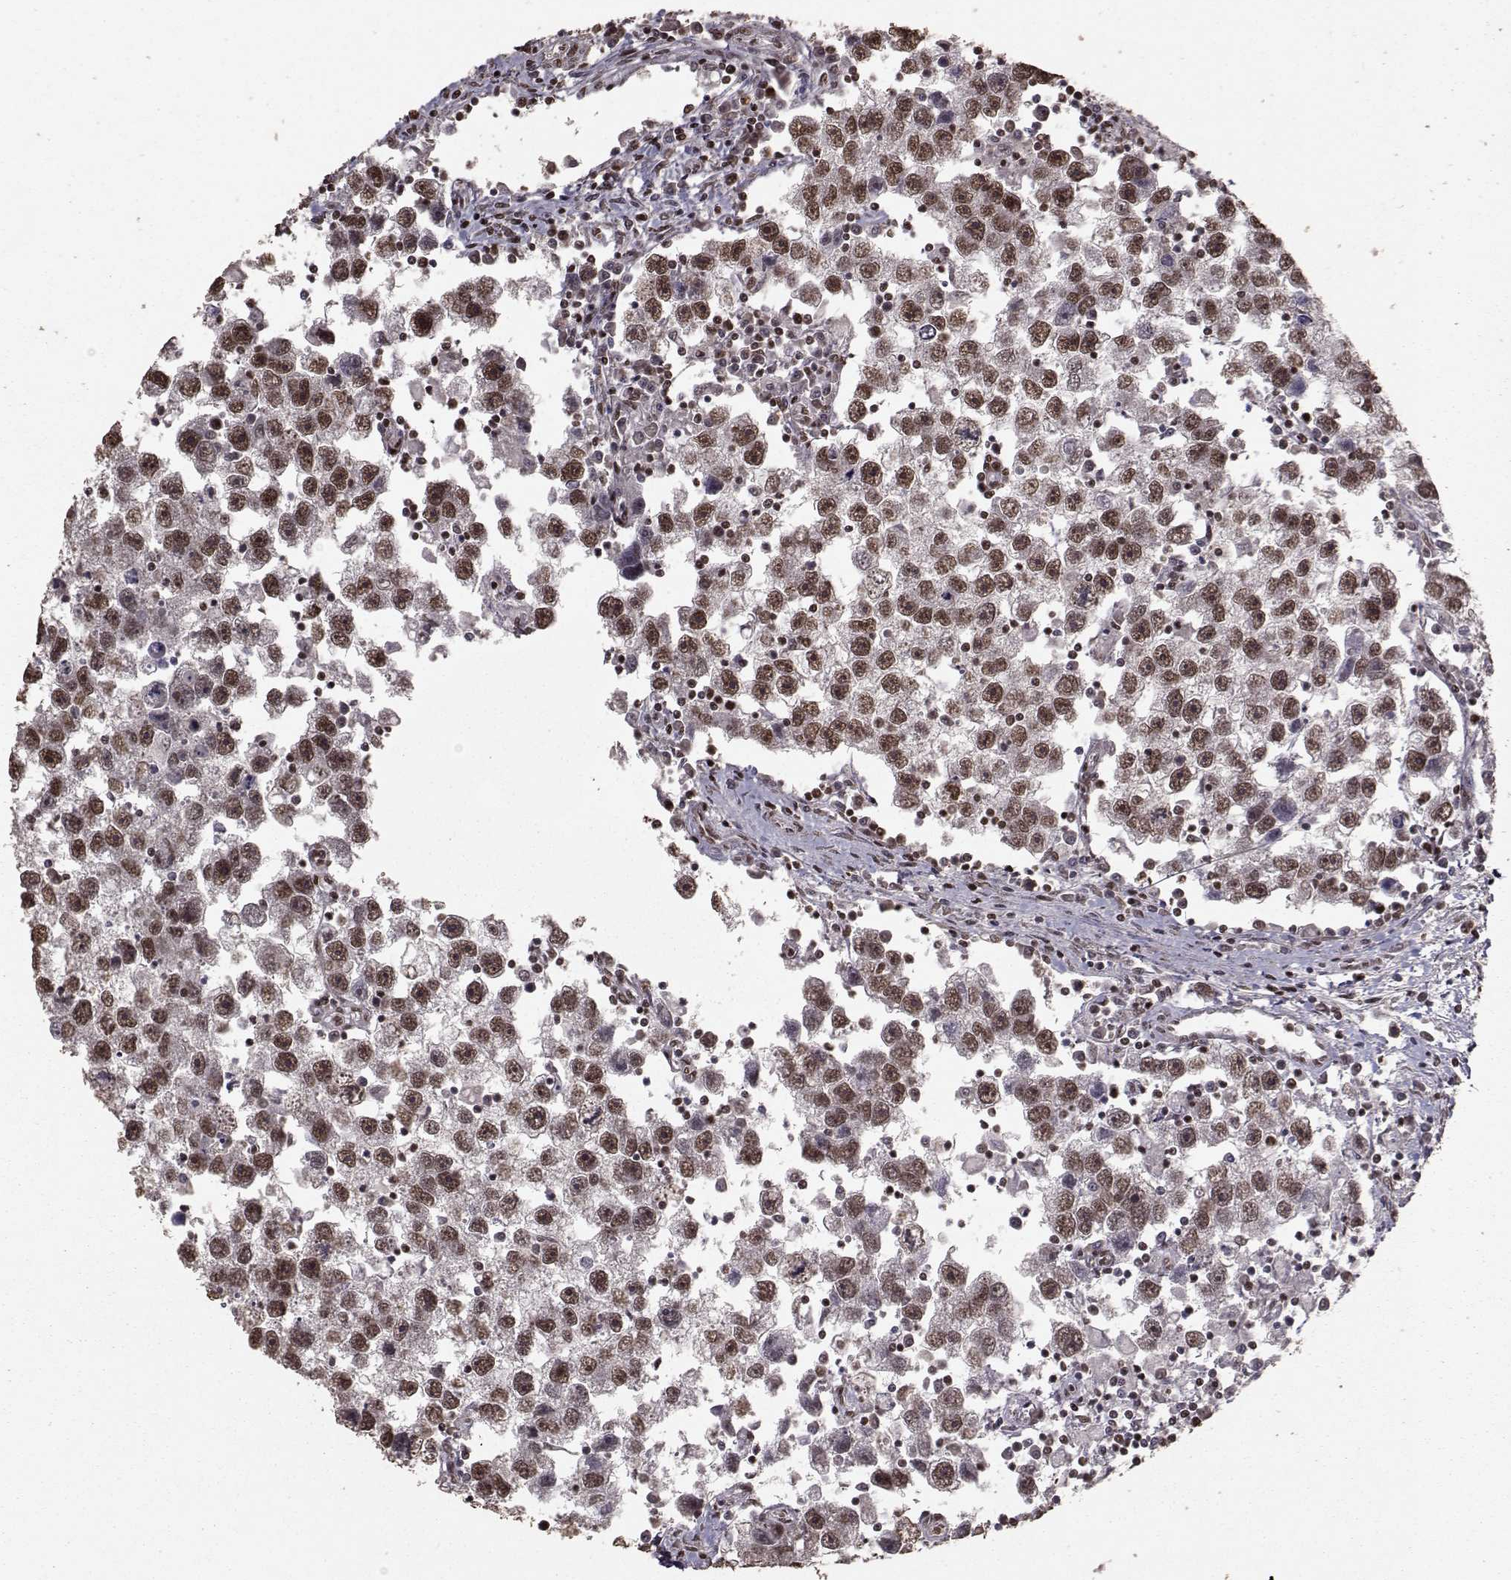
{"staining": {"intensity": "strong", "quantity": "25%-75%", "location": "nuclear"}, "tissue": "testis cancer", "cell_type": "Tumor cells", "image_type": "cancer", "snomed": [{"axis": "morphology", "description": "Seminoma, NOS"}, {"axis": "topography", "description": "Testis"}], "caption": "There is high levels of strong nuclear expression in tumor cells of testis cancer, as demonstrated by immunohistochemical staining (brown color).", "gene": "SF1", "patient": {"sex": "male", "age": 30}}